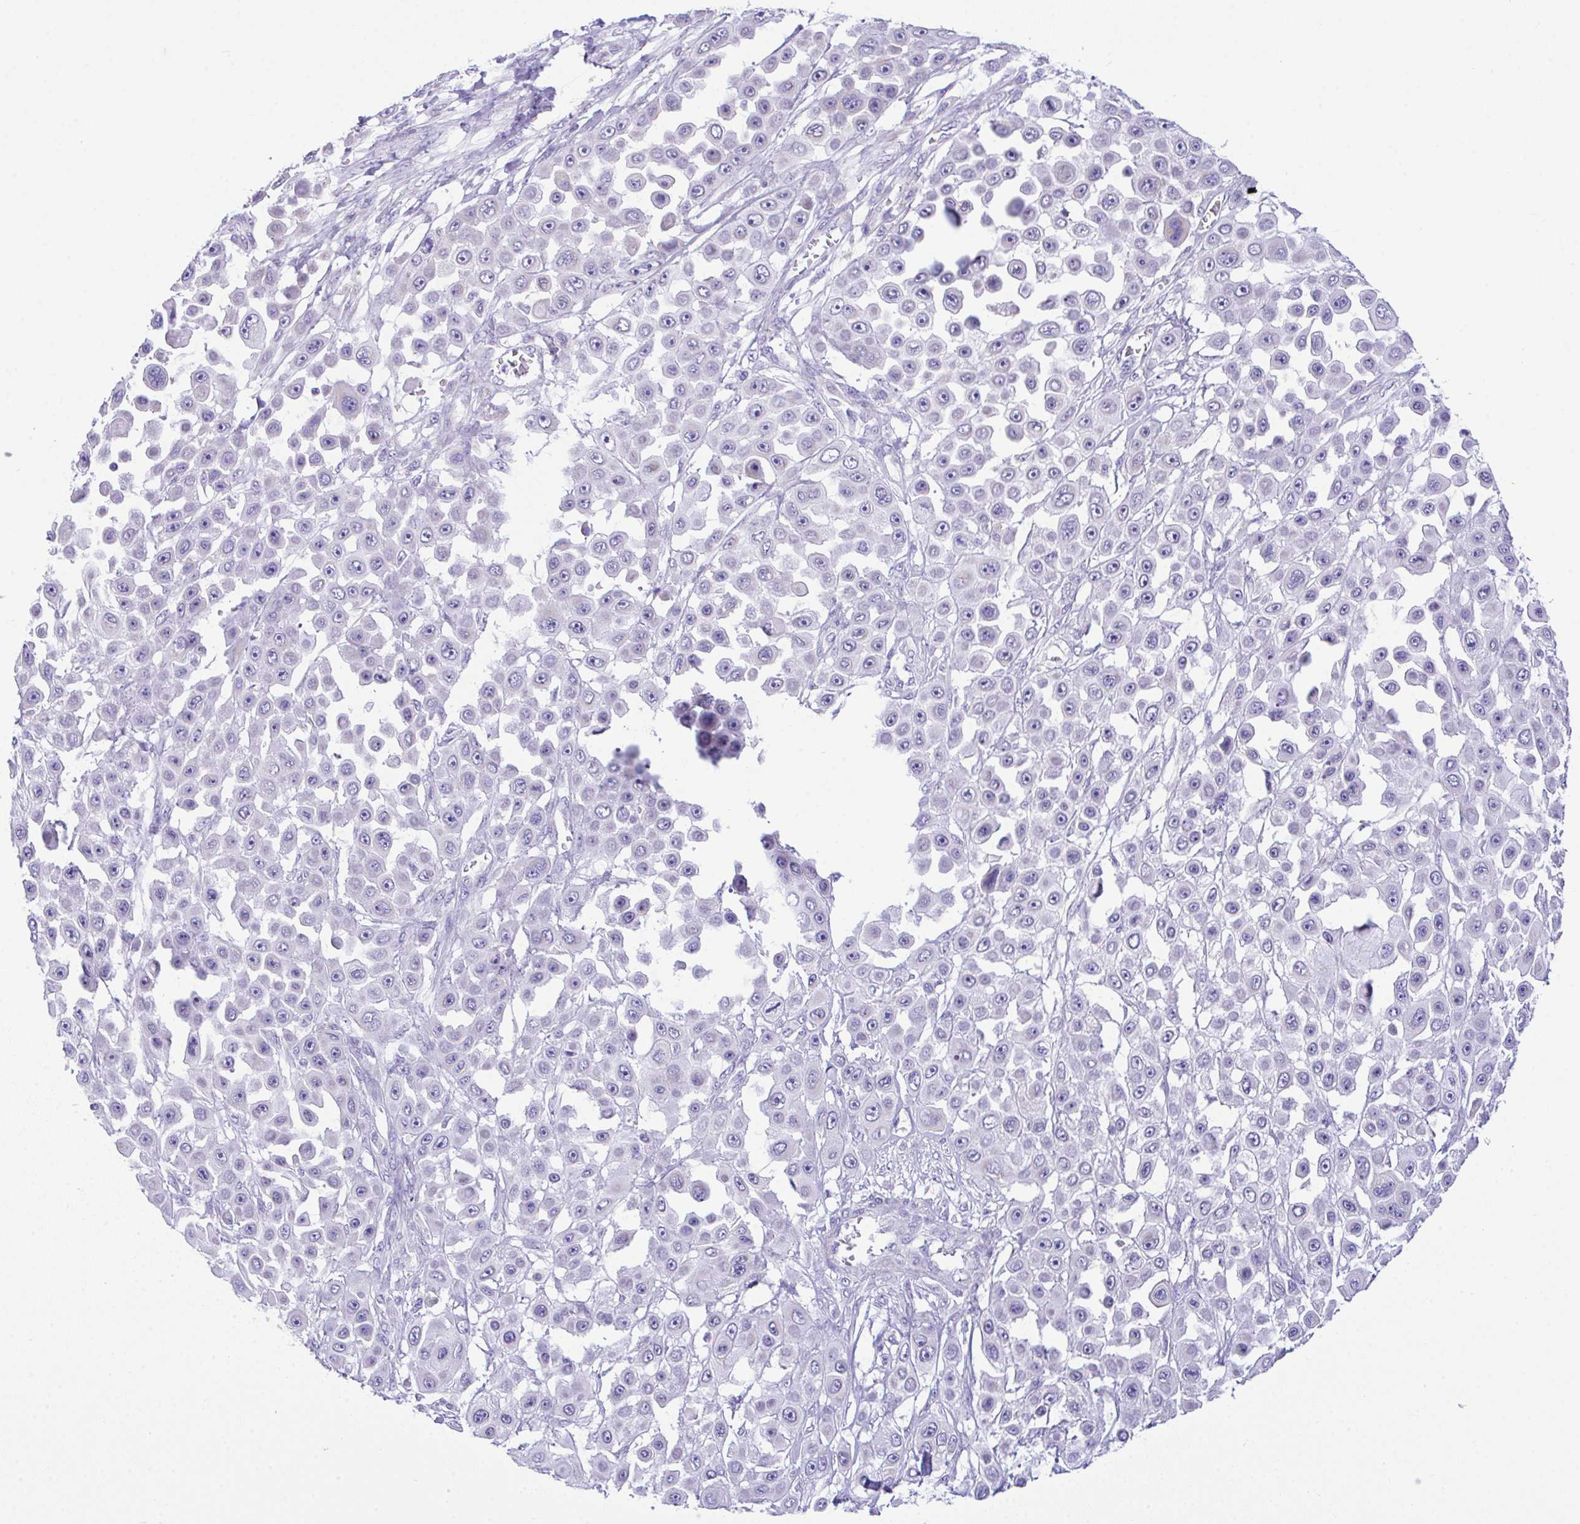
{"staining": {"intensity": "negative", "quantity": "none", "location": "none"}, "tissue": "skin cancer", "cell_type": "Tumor cells", "image_type": "cancer", "snomed": [{"axis": "morphology", "description": "Squamous cell carcinoma, NOS"}, {"axis": "topography", "description": "Skin"}], "caption": "High magnification brightfield microscopy of skin cancer (squamous cell carcinoma) stained with DAB (brown) and counterstained with hematoxylin (blue): tumor cells show no significant positivity. Brightfield microscopy of IHC stained with DAB (brown) and hematoxylin (blue), captured at high magnification.", "gene": "NLRP8", "patient": {"sex": "male", "age": 67}}